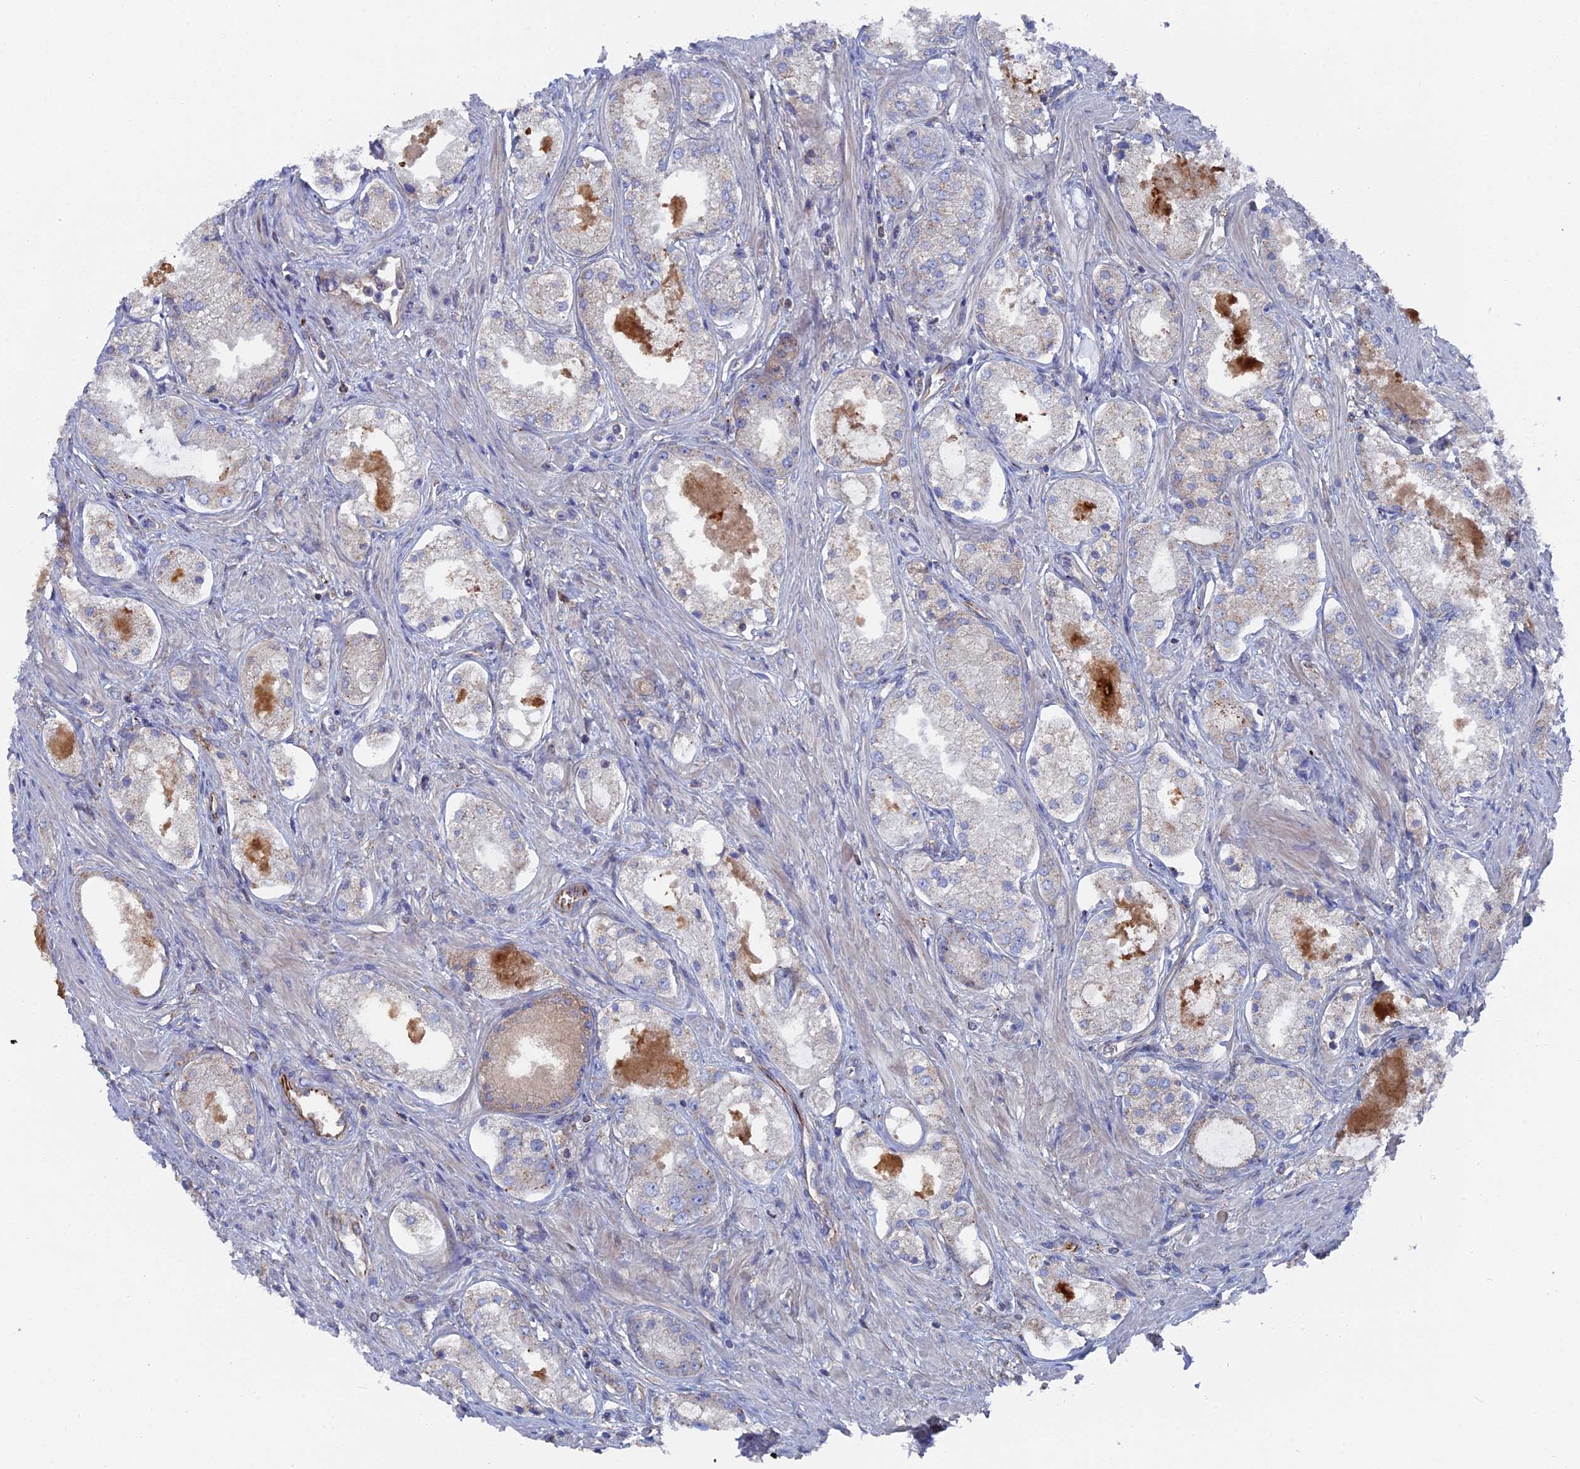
{"staining": {"intensity": "negative", "quantity": "none", "location": "none"}, "tissue": "prostate cancer", "cell_type": "Tumor cells", "image_type": "cancer", "snomed": [{"axis": "morphology", "description": "Adenocarcinoma, Low grade"}, {"axis": "topography", "description": "Prostate"}], "caption": "This is an IHC photomicrograph of prostate cancer (adenocarcinoma (low-grade)). There is no staining in tumor cells.", "gene": "SMG9", "patient": {"sex": "male", "age": 68}}